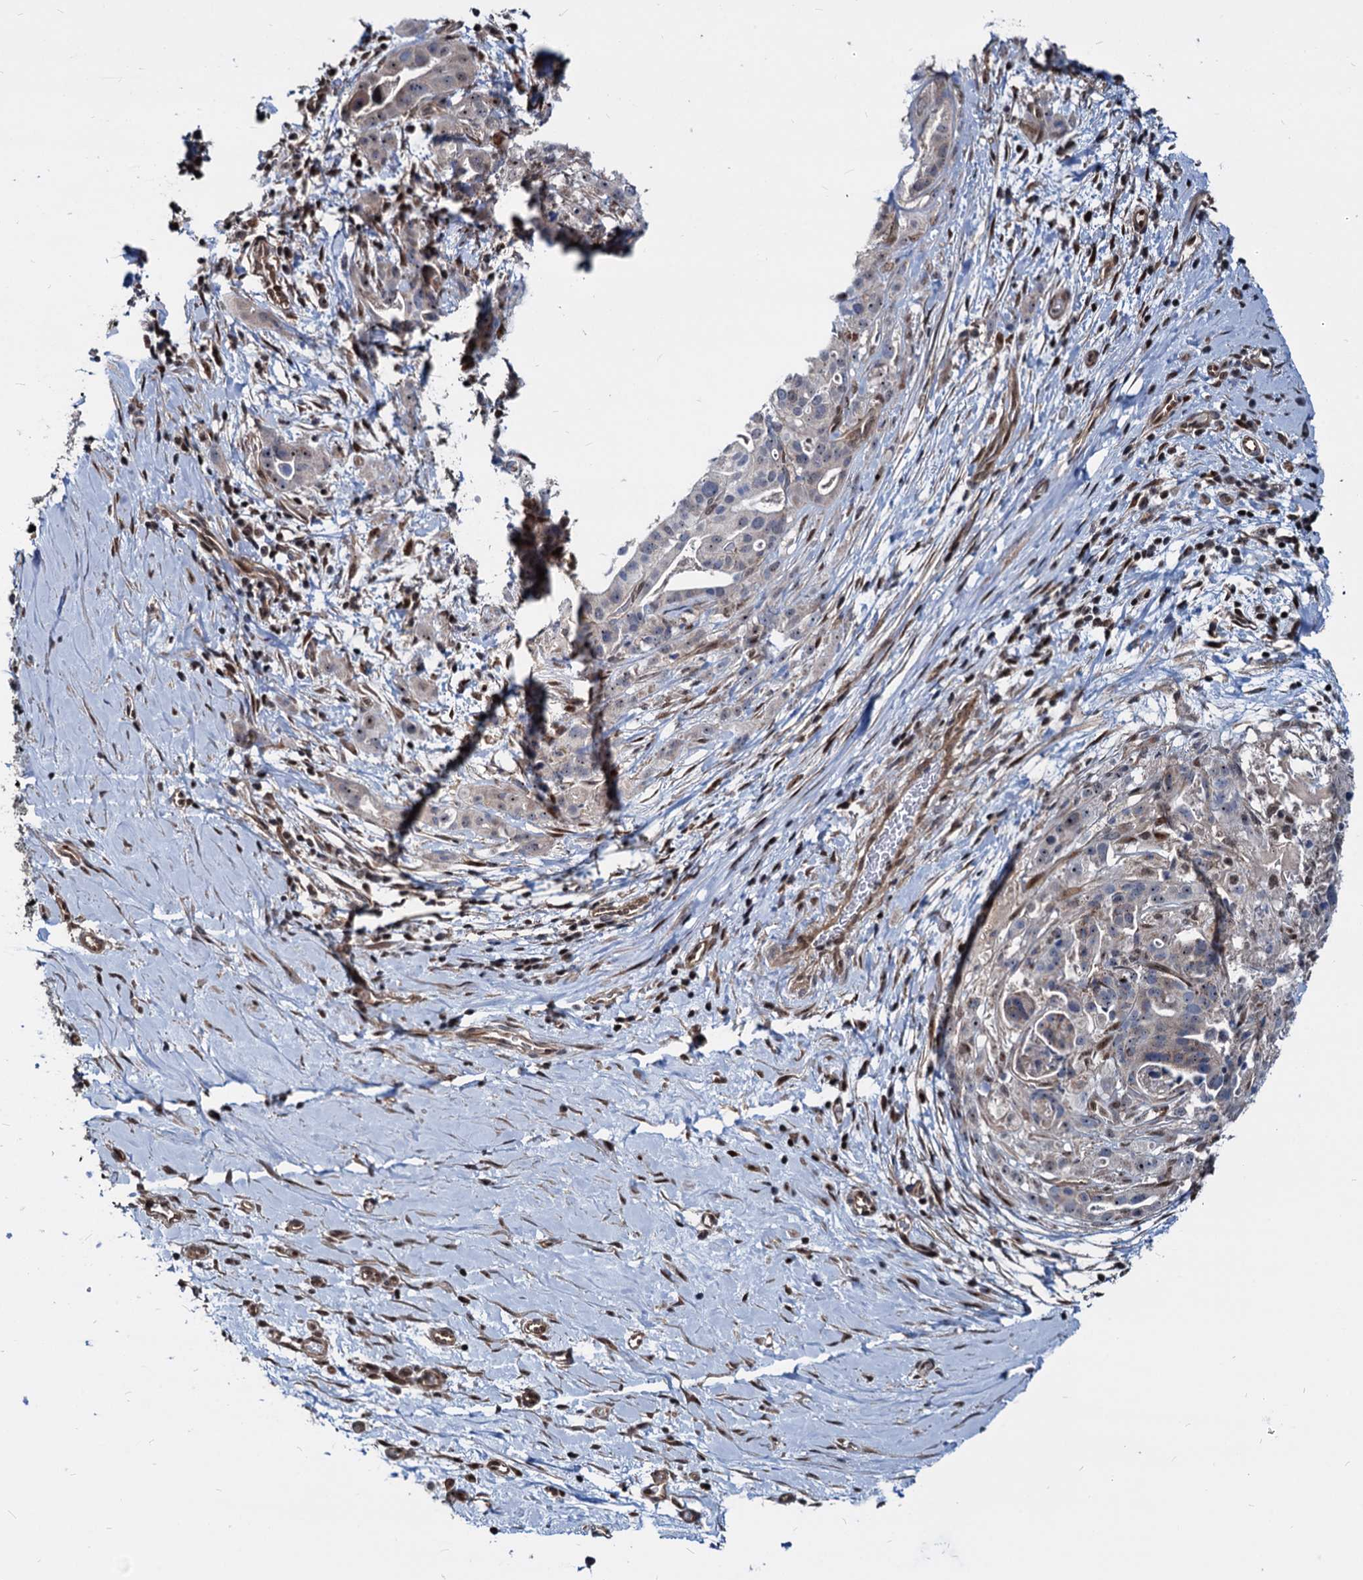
{"staining": {"intensity": "weak", "quantity": "<25%", "location": "nuclear"}, "tissue": "stomach cancer", "cell_type": "Tumor cells", "image_type": "cancer", "snomed": [{"axis": "morphology", "description": "Adenocarcinoma, NOS"}, {"axis": "topography", "description": "Stomach"}], "caption": "Image shows no significant protein staining in tumor cells of stomach cancer.", "gene": "UBLCP1", "patient": {"sex": "male", "age": 48}}